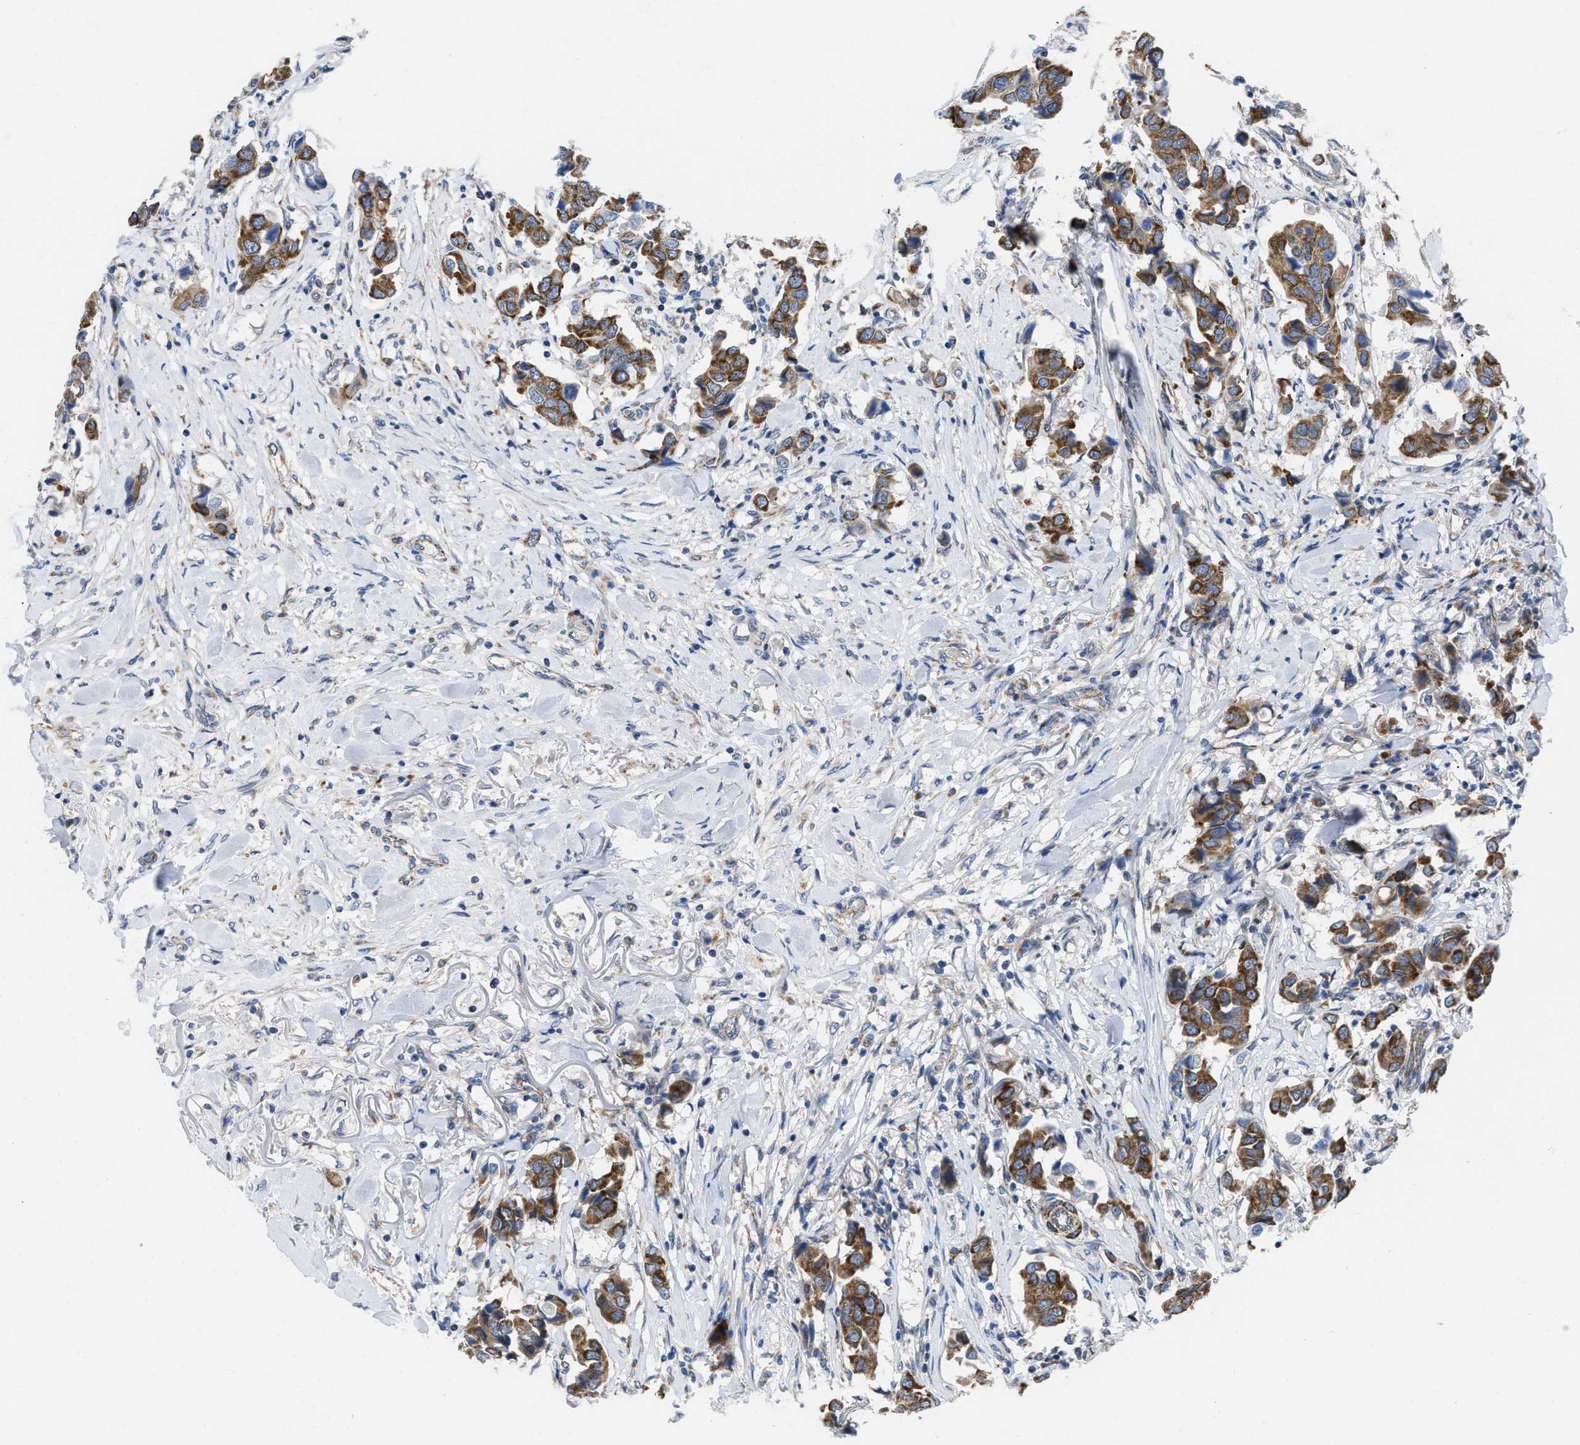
{"staining": {"intensity": "moderate", "quantity": ">75%", "location": "cytoplasmic/membranous"}, "tissue": "breast cancer", "cell_type": "Tumor cells", "image_type": "cancer", "snomed": [{"axis": "morphology", "description": "Duct carcinoma"}, {"axis": "topography", "description": "Breast"}], "caption": "There is medium levels of moderate cytoplasmic/membranous staining in tumor cells of breast cancer (invasive ductal carcinoma), as demonstrated by immunohistochemical staining (brown color).", "gene": "AKAP1", "patient": {"sex": "female", "age": 80}}